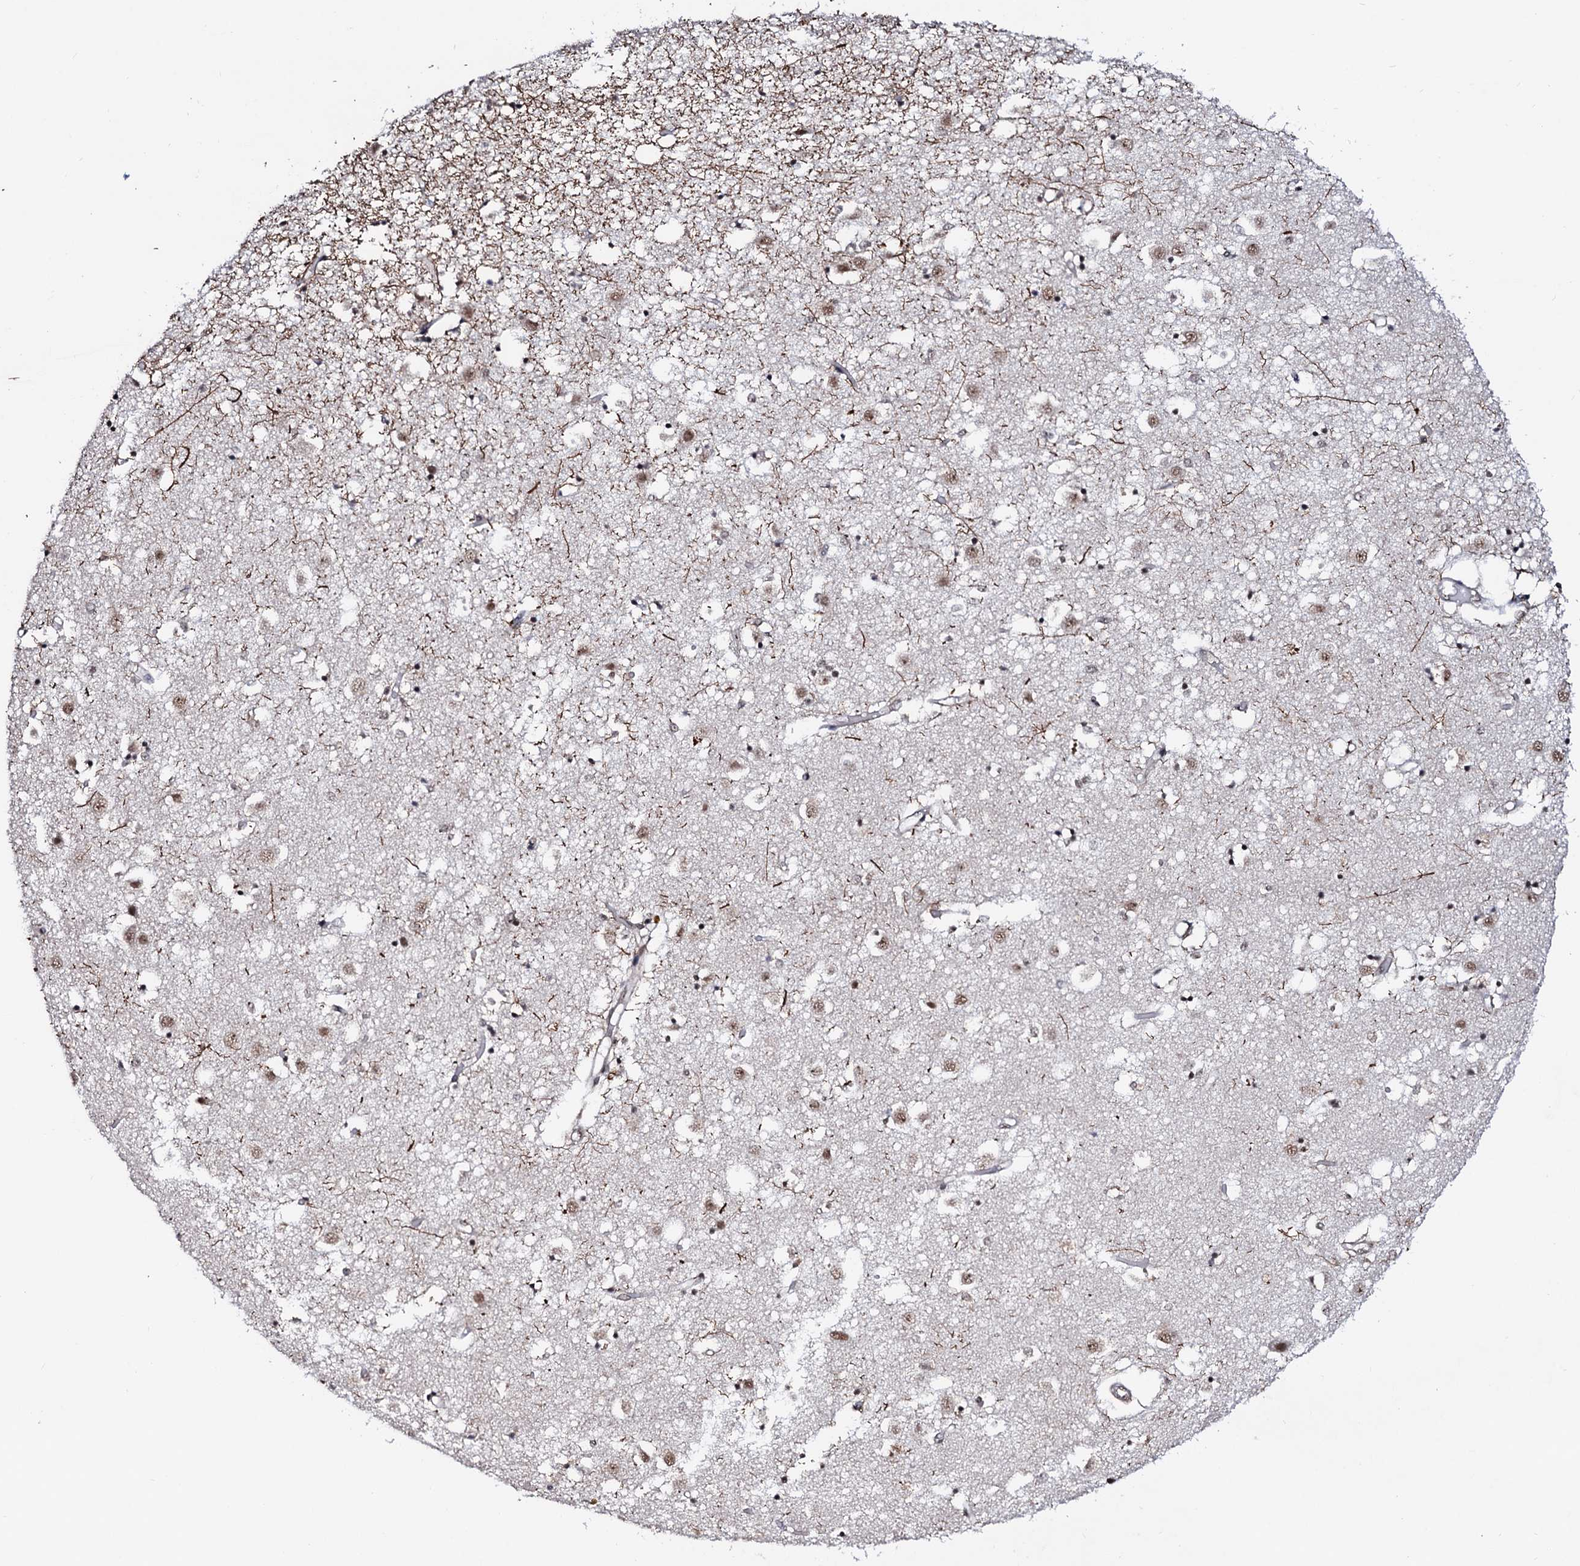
{"staining": {"intensity": "moderate", "quantity": "<25%", "location": "nuclear"}, "tissue": "caudate", "cell_type": "Glial cells", "image_type": "normal", "snomed": [{"axis": "morphology", "description": "Normal tissue, NOS"}, {"axis": "topography", "description": "Lateral ventricle wall"}], "caption": "Immunohistochemistry (IHC) of normal caudate displays low levels of moderate nuclear expression in approximately <25% of glial cells. The staining is performed using DAB (3,3'-diaminobenzidine) brown chromogen to label protein expression. The nuclei are counter-stained blue using hematoxylin.", "gene": "PRPF18", "patient": {"sex": "male", "age": 70}}